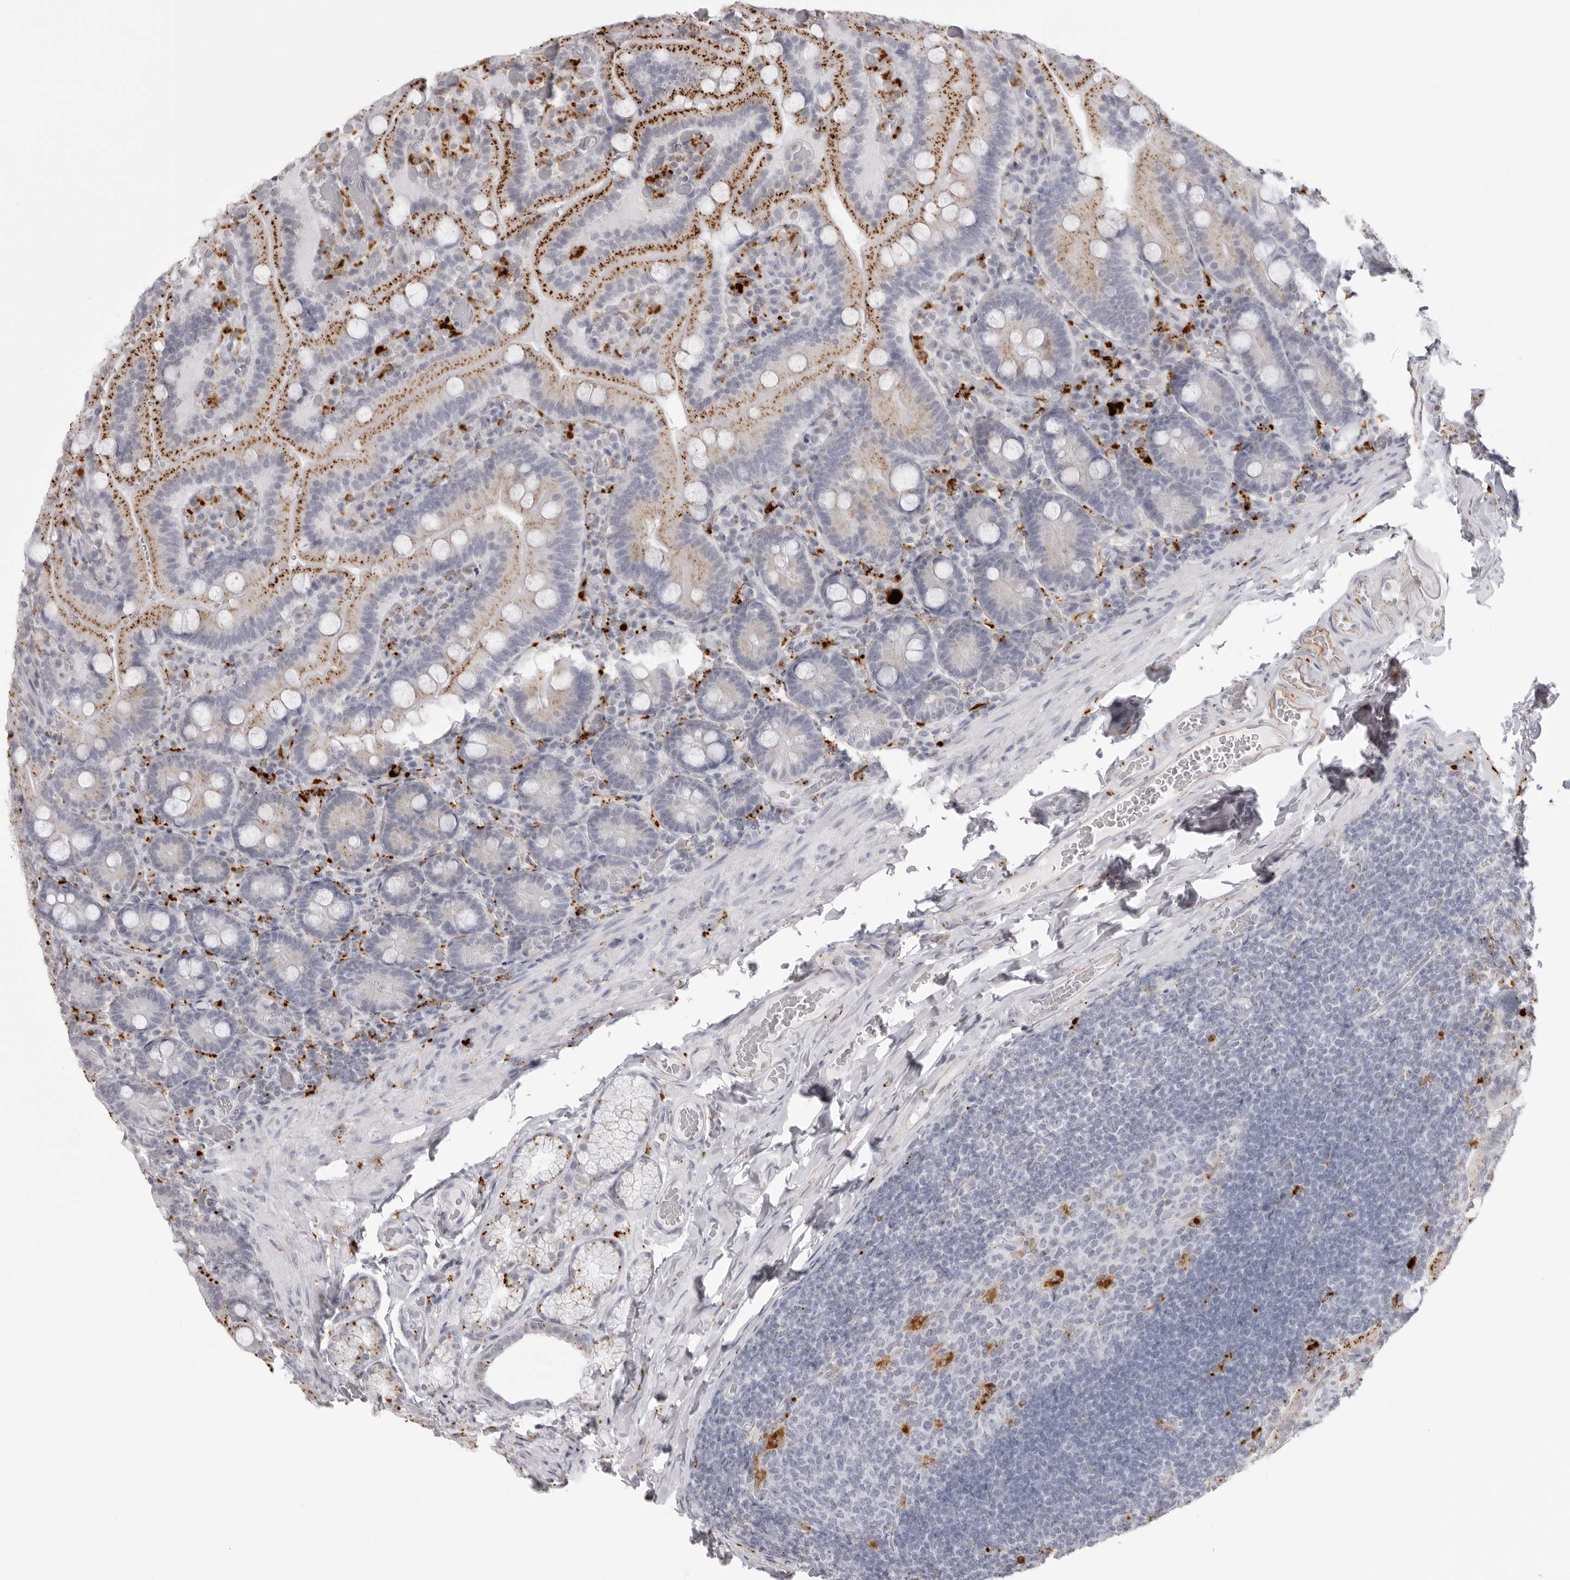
{"staining": {"intensity": "moderate", "quantity": "25%-75%", "location": "cytoplasmic/membranous"}, "tissue": "duodenum", "cell_type": "Glandular cells", "image_type": "normal", "snomed": [{"axis": "morphology", "description": "Normal tissue, NOS"}, {"axis": "topography", "description": "Duodenum"}], "caption": "Protein analysis of normal duodenum exhibits moderate cytoplasmic/membranous expression in approximately 25%-75% of glandular cells. (Brightfield microscopy of DAB IHC at high magnification).", "gene": "IL25", "patient": {"sex": "female", "age": 62}}